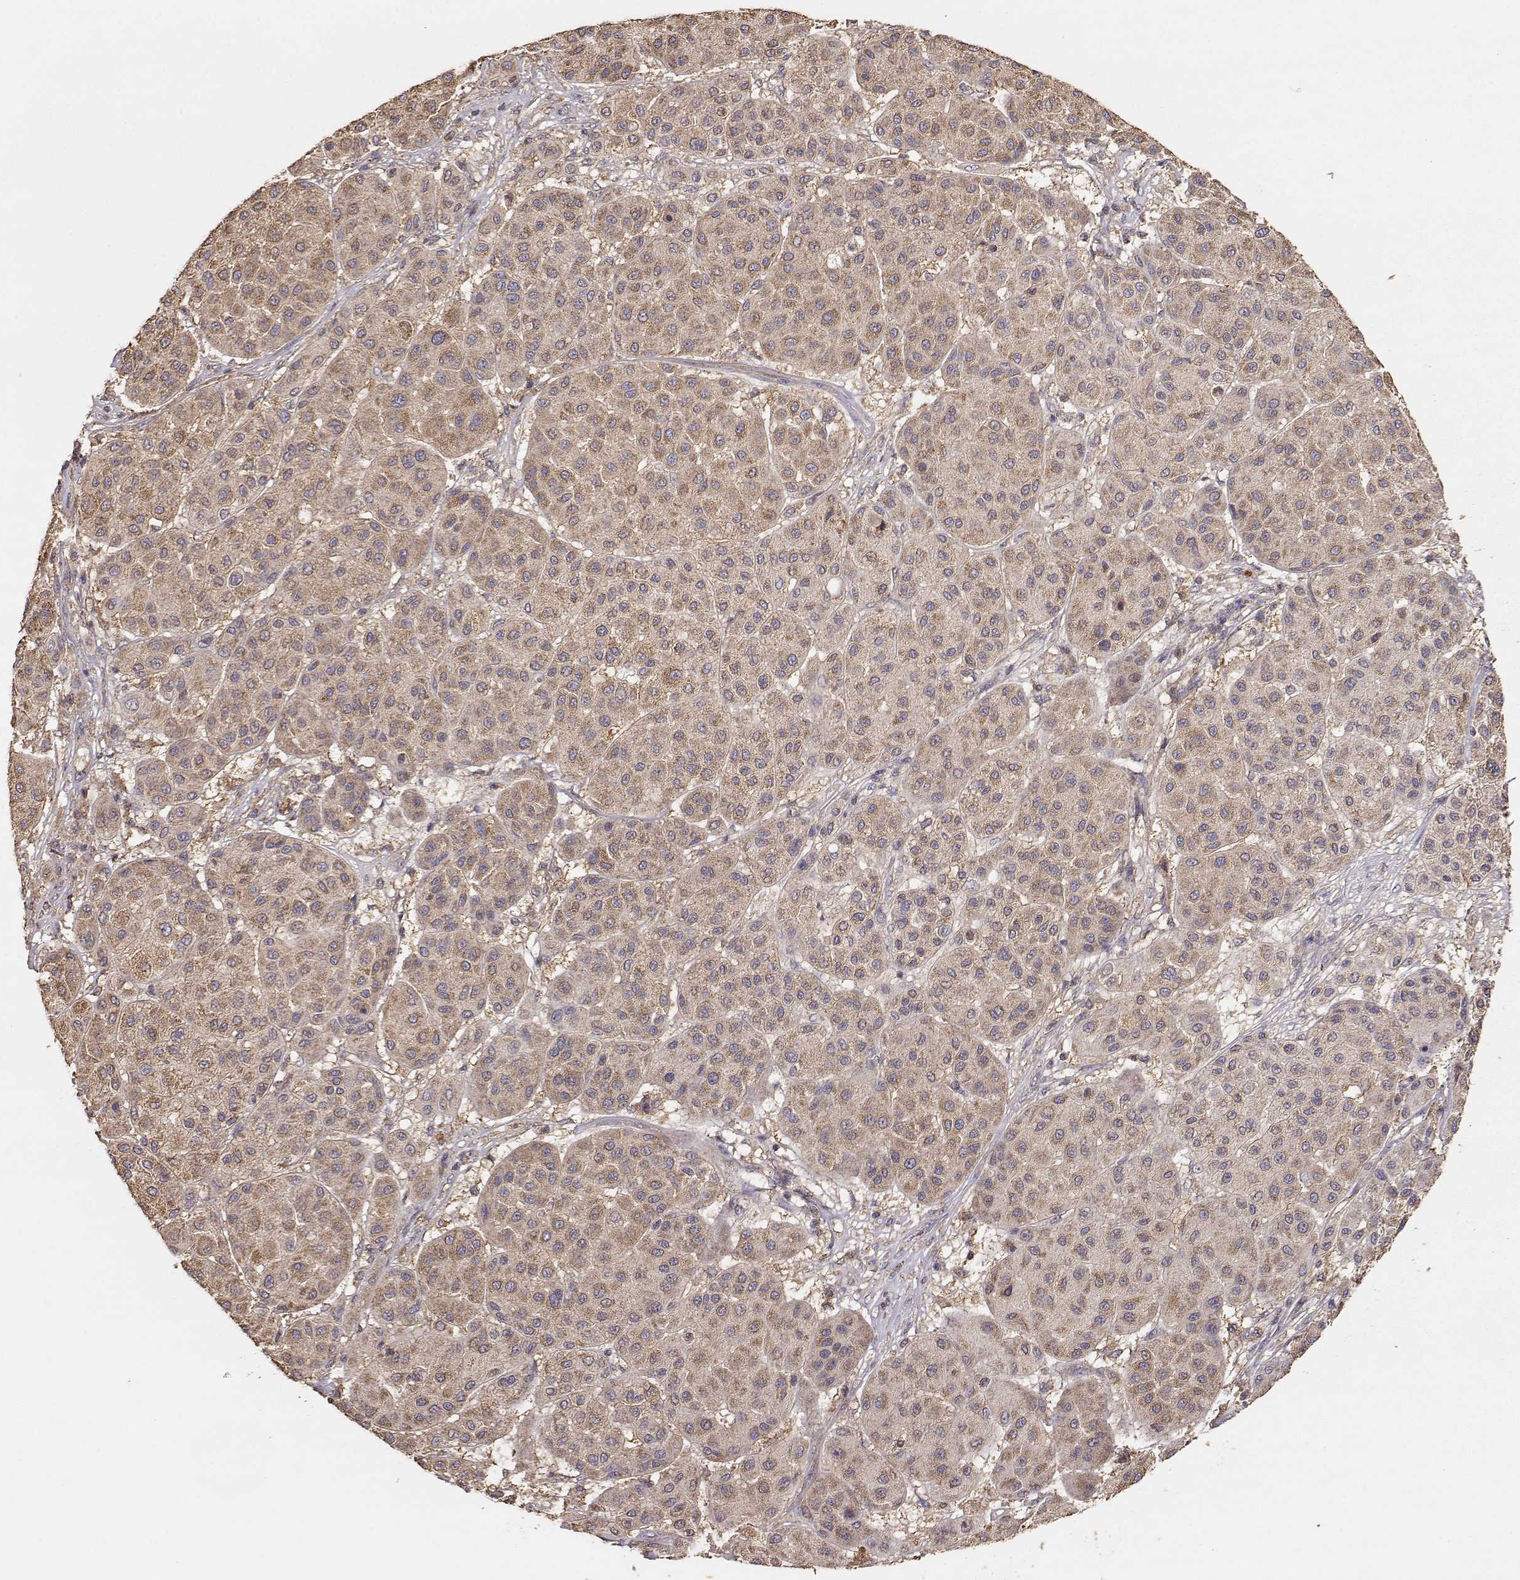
{"staining": {"intensity": "moderate", "quantity": ">75%", "location": "cytoplasmic/membranous"}, "tissue": "melanoma", "cell_type": "Tumor cells", "image_type": "cancer", "snomed": [{"axis": "morphology", "description": "Malignant melanoma, Metastatic site"}, {"axis": "topography", "description": "Smooth muscle"}], "caption": "Immunohistochemistry image of melanoma stained for a protein (brown), which exhibits medium levels of moderate cytoplasmic/membranous staining in about >75% of tumor cells.", "gene": "TARS3", "patient": {"sex": "male", "age": 41}}